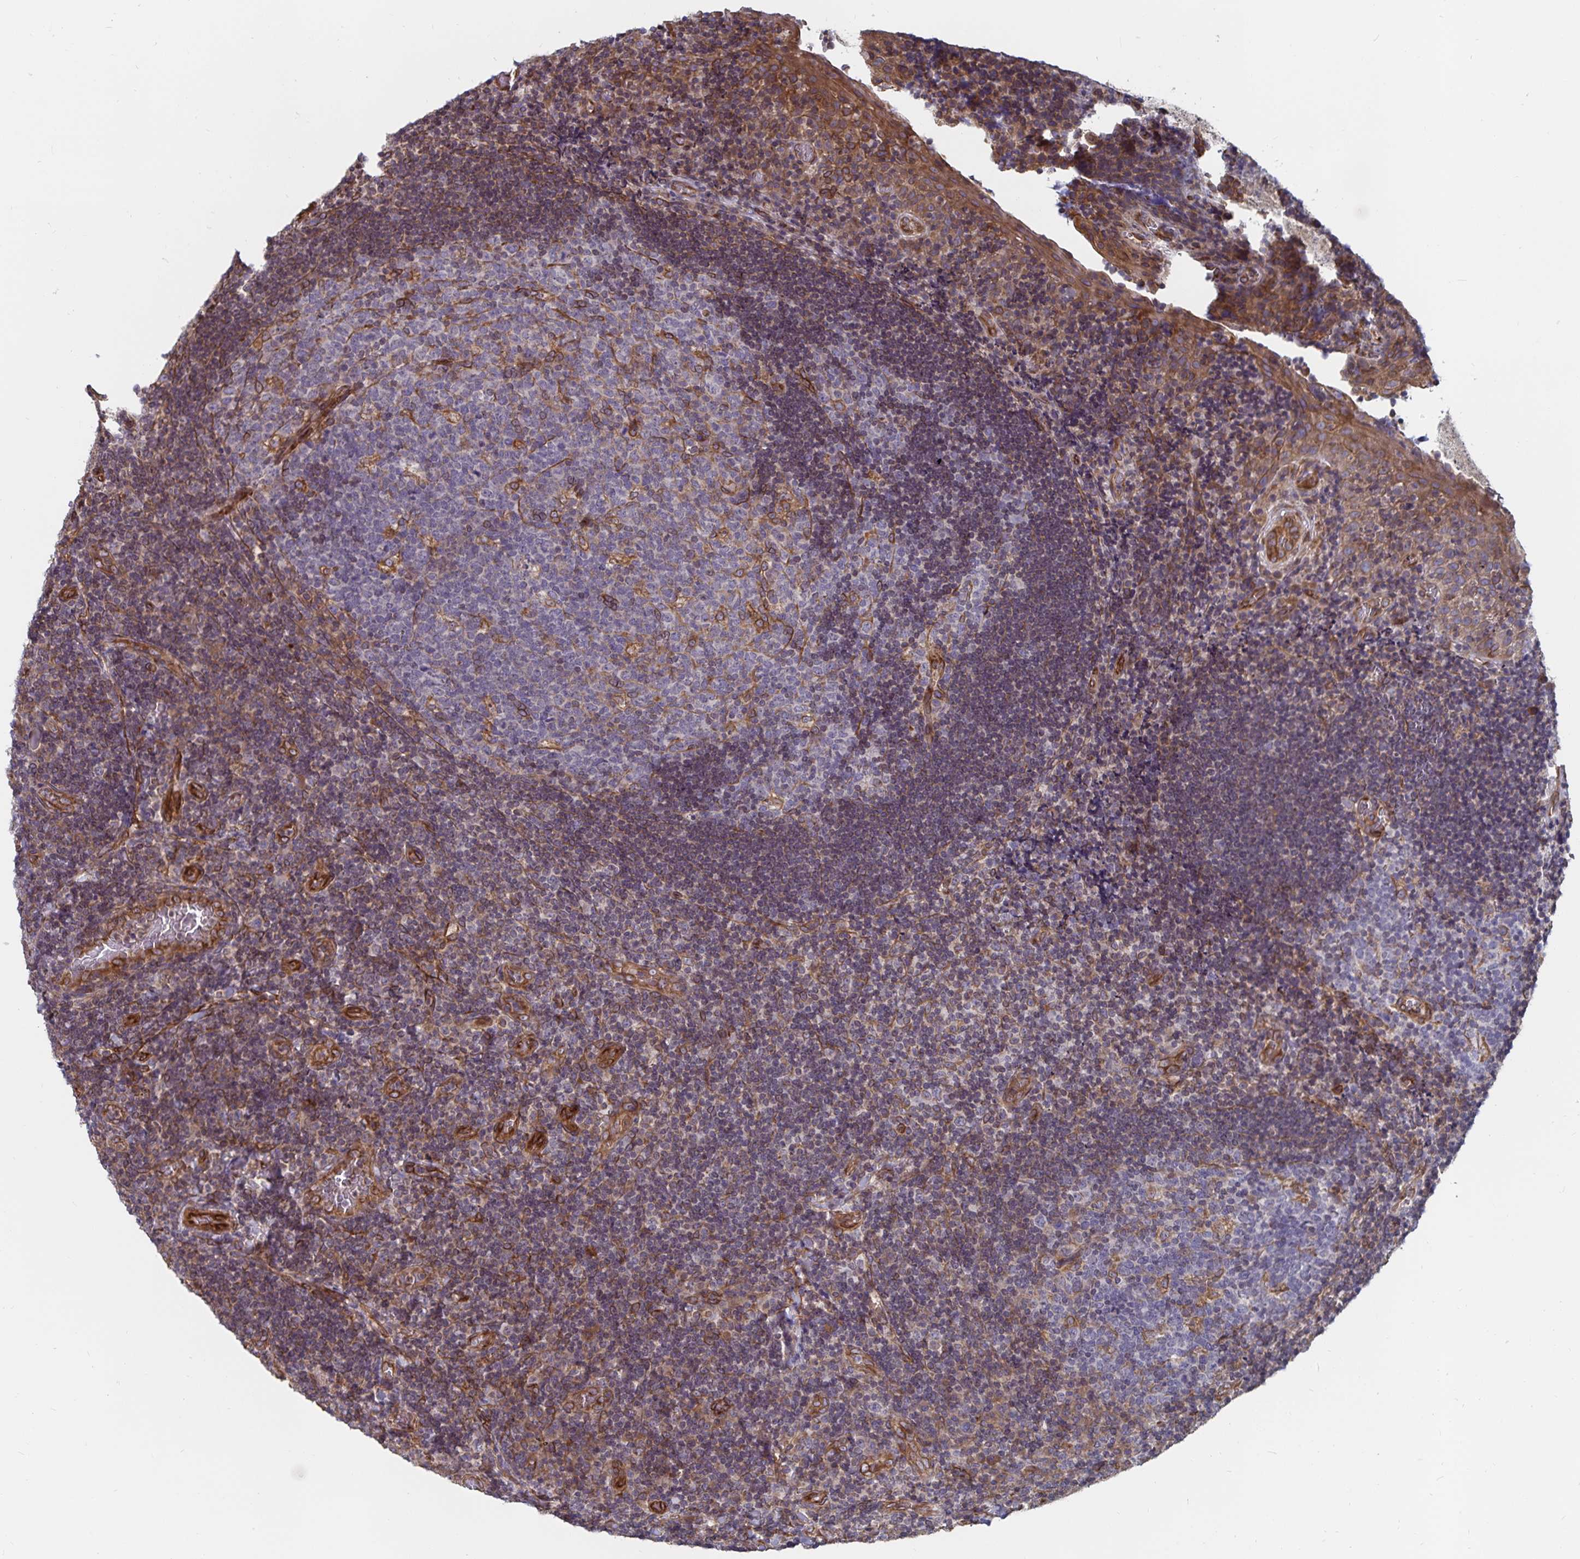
{"staining": {"intensity": "weak", "quantity": "<25%", "location": "cytoplasmic/membranous"}, "tissue": "tonsil", "cell_type": "Germinal center cells", "image_type": "normal", "snomed": [{"axis": "morphology", "description": "Normal tissue, NOS"}, {"axis": "topography", "description": "Tonsil"}], "caption": "An immunohistochemistry (IHC) image of benign tonsil is shown. There is no staining in germinal center cells of tonsil. (DAB IHC visualized using brightfield microscopy, high magnification).", "gene": "BCAP29", "patient": {"sex": "male", "age": 17}}